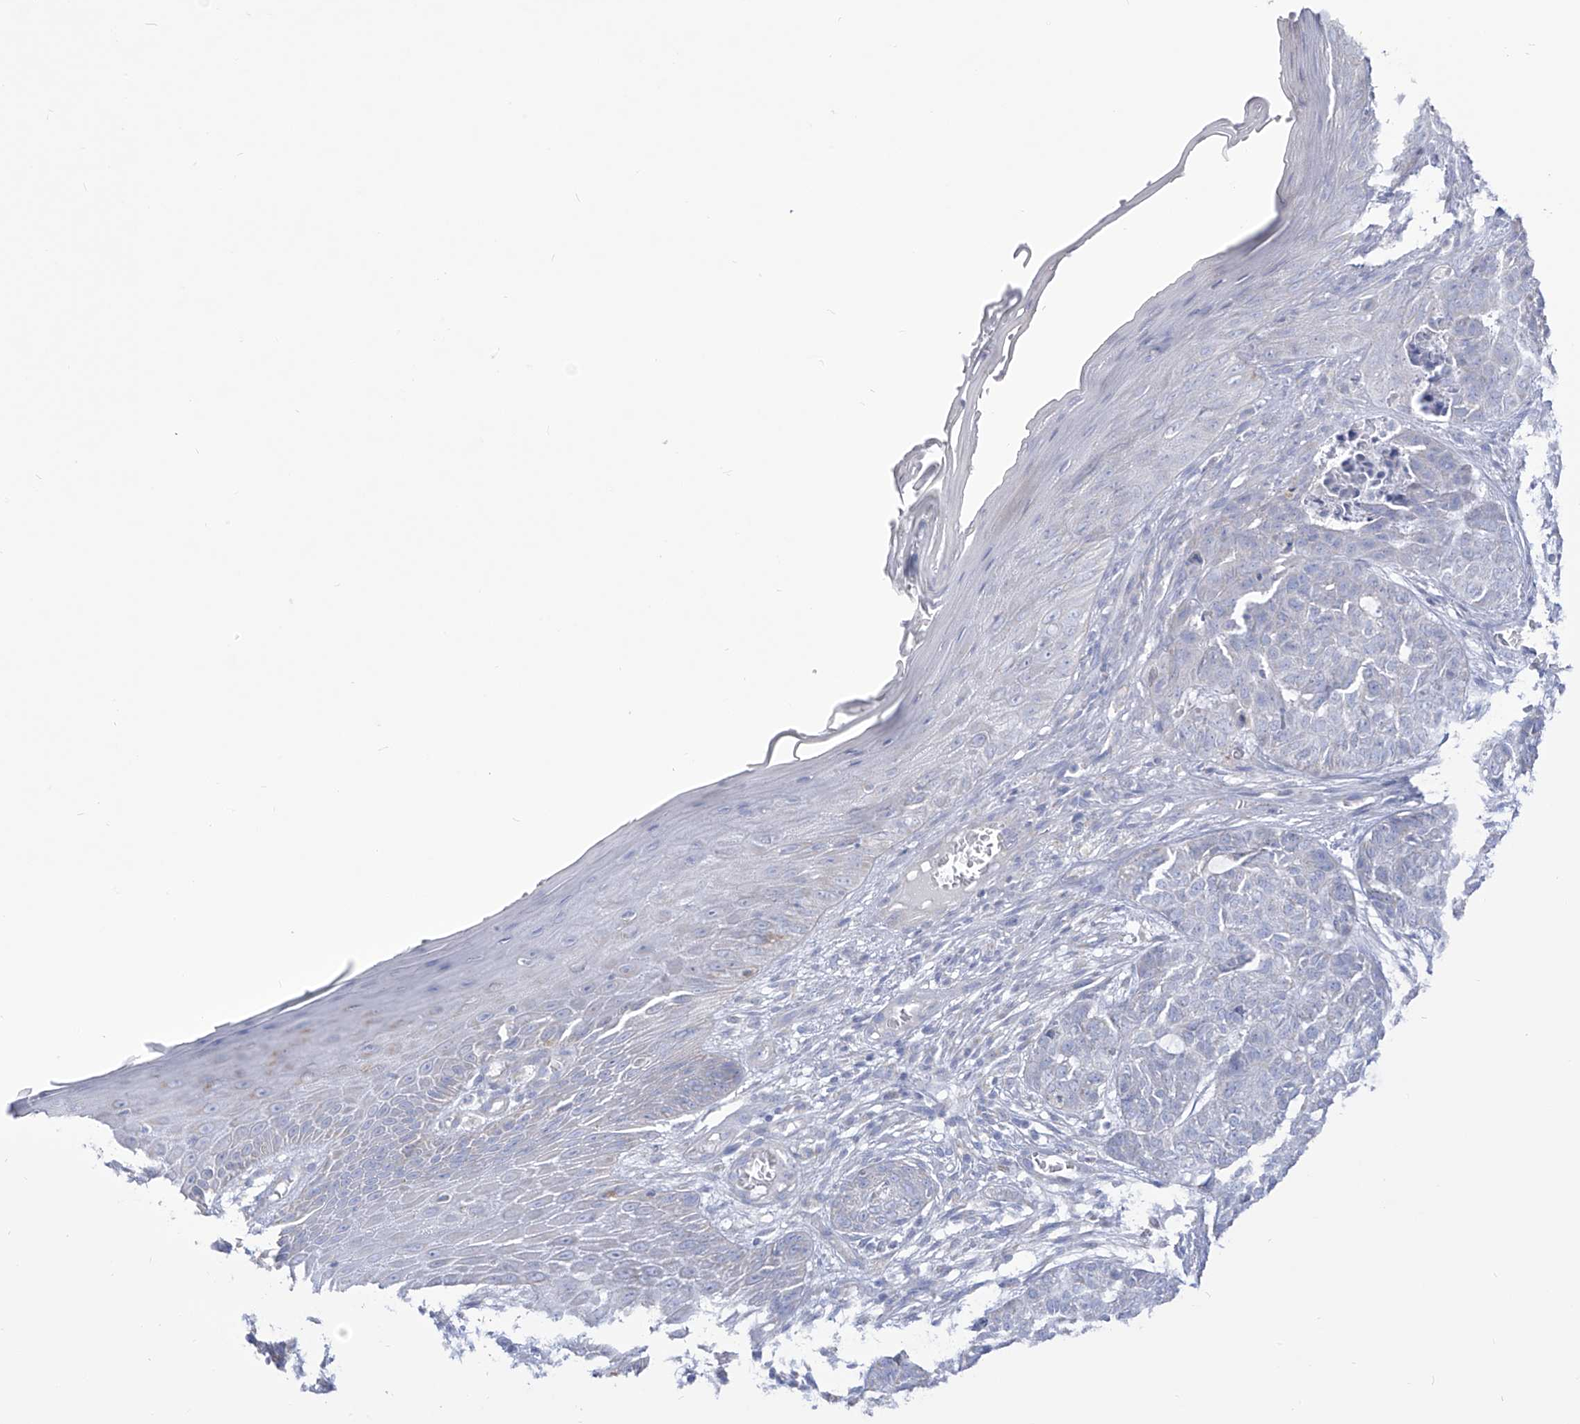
{"staining": {"intensity": "negative", "quantity": "none", "location": "none"}, "tissue": "skin cancer", "cell_type": "Tumor cells", "image_type": "cancer", "snomed": [{"axis": "morphology", "description": "Basal cell carcinoma"}, {"axis": "topography", "description": "Skin"}], "caption": "Immunohistochemical staining of human basal cell carcinoma (skin) shows no significant expression in tumor cells.", "gene": "RCHY1", "patient": {"sex": "female", "age": 64}}